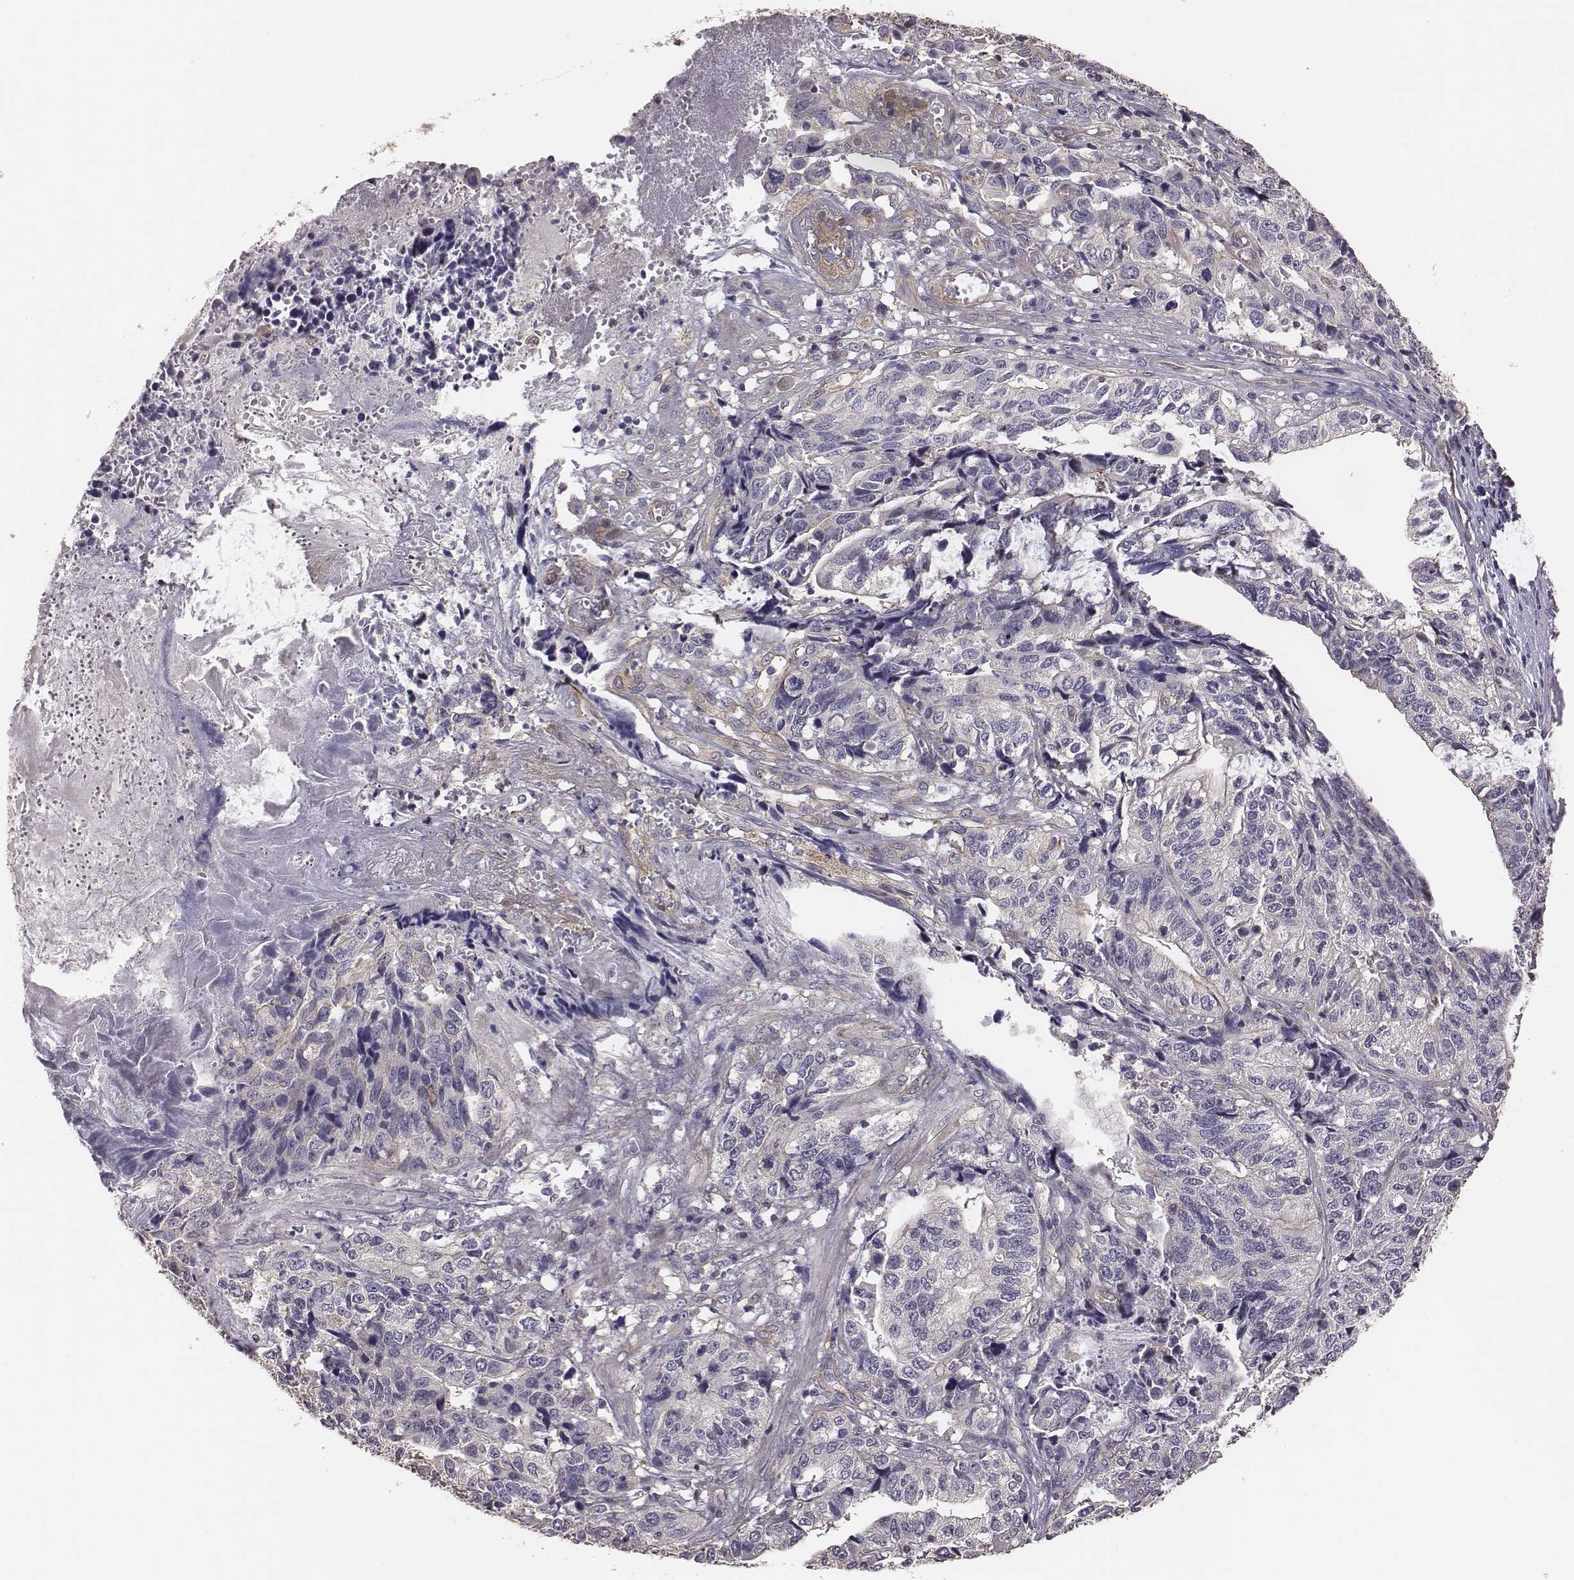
{"staining": {"intensity": "negative", "quantity": "none", "location": "none"}, "tissue": "stomach cancer", "cell_type": "Tumor cells", "image_type": "cancer", "snomed": [{"axis": "morphology", "description": "Adenocarcinoma, NOS"}, {"axis": "topography", "description": "Stomach, upper"}], "caption": "DAB (3,3'-diaminobenzidine) immunohistochemical staining of stomach adenocarcinoma reveals no significant positivity in tumor cells.", "gene": "SCARF1", "patient": {"sex": "female", "age": 67}}